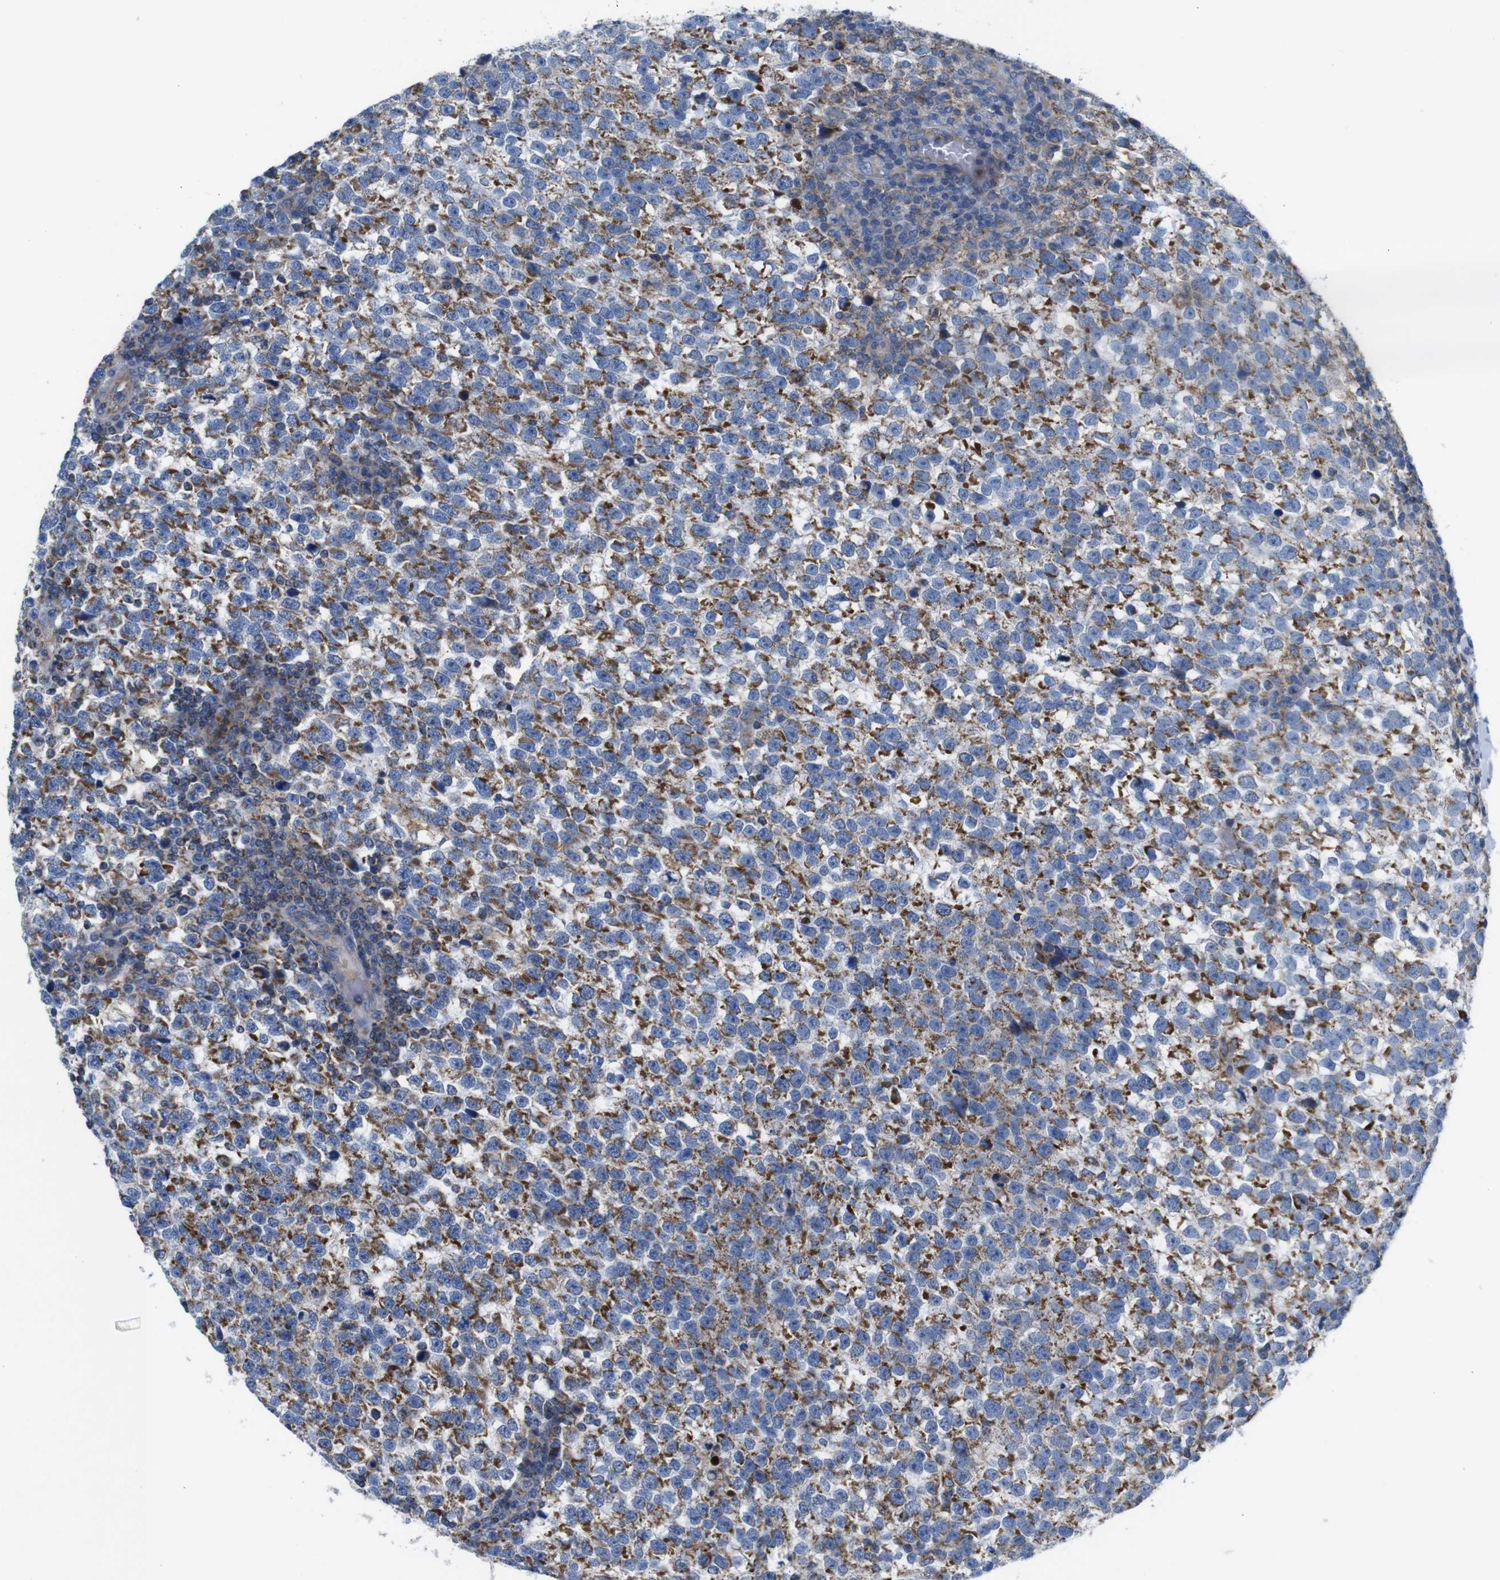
{"staining": {"intensity": "strong", "quantity": "25%-75%", "location": "cytoplasmic/membranous"}, "tissue": "testis cancer", "cell_type": "Tumor cells", "image_type": "cancer", "snomed": [{"axis": "morphology", "description": "Normal tissue, NOS"}, {"axis": "morphology", "description": "Seminoma, NOS"}, {"axis": "topography", "description": "Testis"}], "caption": "Human testis cancer stained with a protein marker shows strong staining in tumor cells.", "gene": "PDCD1LG2", "patient": {"sex": "male", "age": 43}}